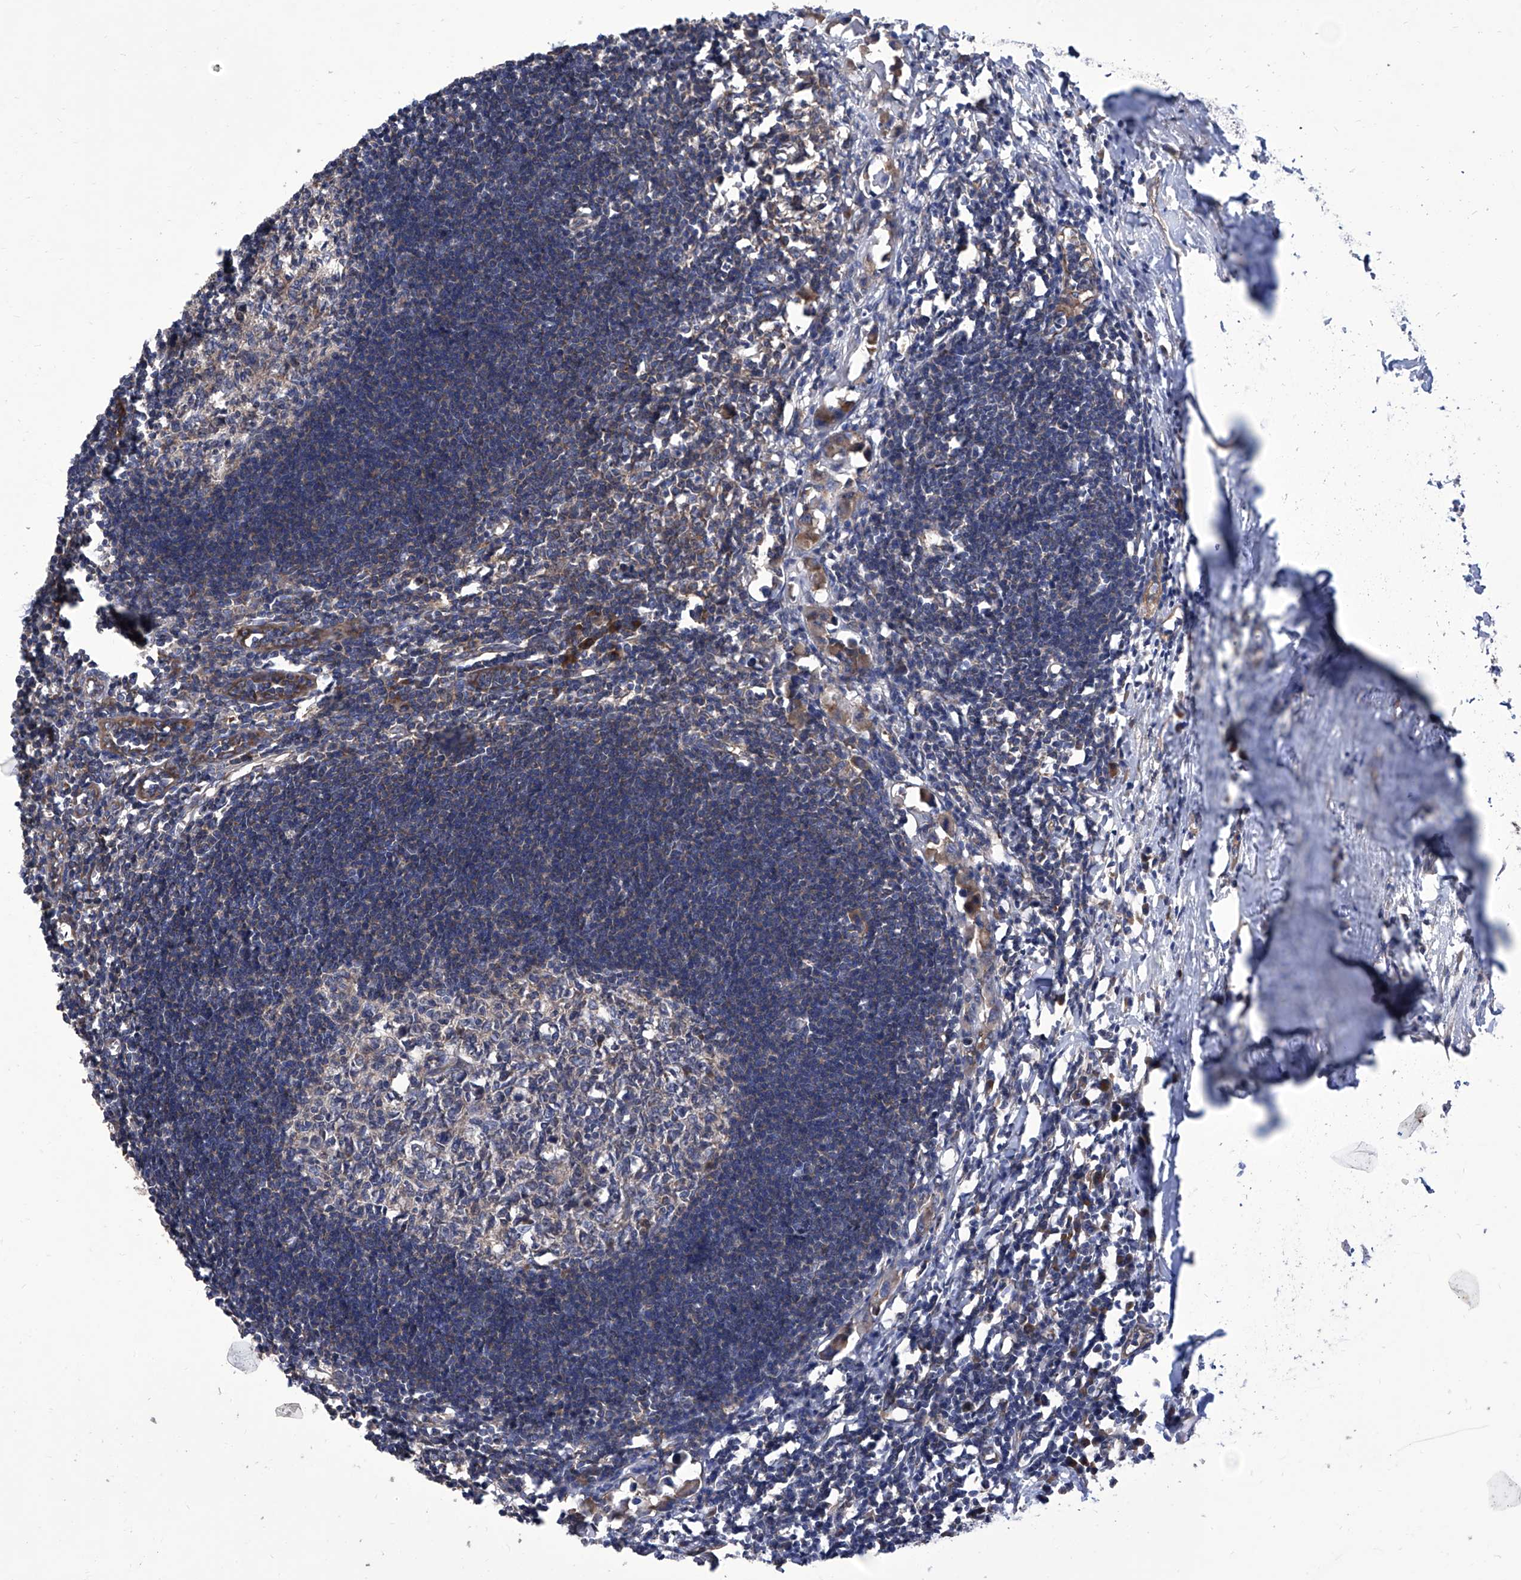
{"staining": {"intensity": "weak", "quantity": "<25%", "location": "cytoplasmic/membranous"}, "tissue": "lymph node", "cell_type": "Germinal center cells", "image_type": "normal", "snomed": [{"axis": "morphology", "description": "Normal tissue, NOS"}, {"axis": "morphology", "description": "Malignant melanoma, Metastatic site"}, {"axis": "topography", "description": "Lymph node"}], "caption": "Immunohistochemistry (IHC) photomicrograph of unremarkable lymph node stained for a protein (brown), which shows no positivity in germinal center cells.", "gene": "TJAP1", "patient": {"sex": "male", "age": 41}}